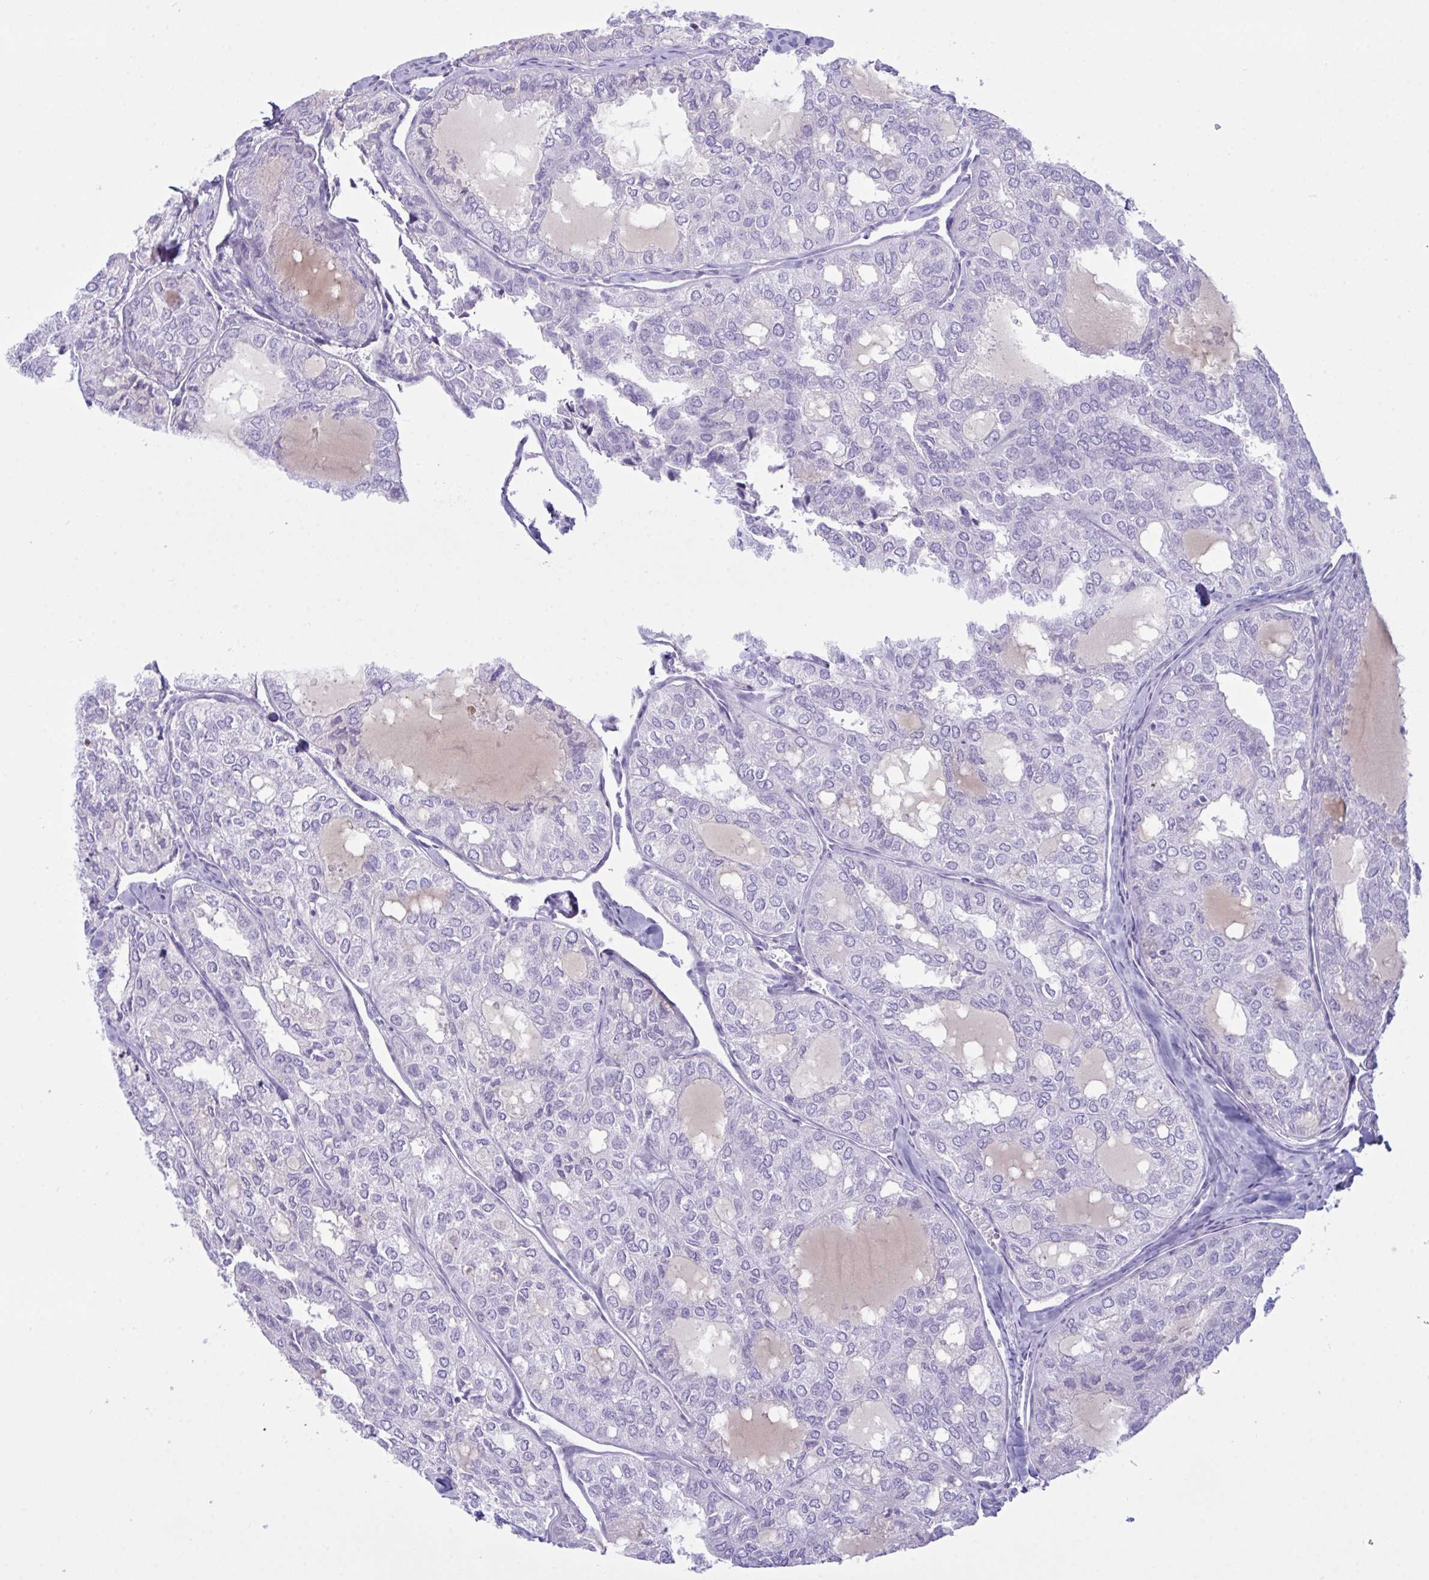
{"staining": {"intensity": "negative", "quantity": "none", "location": "none"}, "tissue": "thyroid cancer", "cell_type": "Tumor cells", "image_type": "cancer", "snomed": [{"axis": "morphology", "description": "Follicular adenoma carcinoma, NOS"}, {"axis": "topography", "description": "Thyroid gland"}], "caption": "Micrograph shows no significant protein positivity in tumor cells of follicular adenoma carcinoma (thyroid). Nuclei are stained in blue.", "gene": "BBS1", "patient": {"sex": "male", "age": 75}}